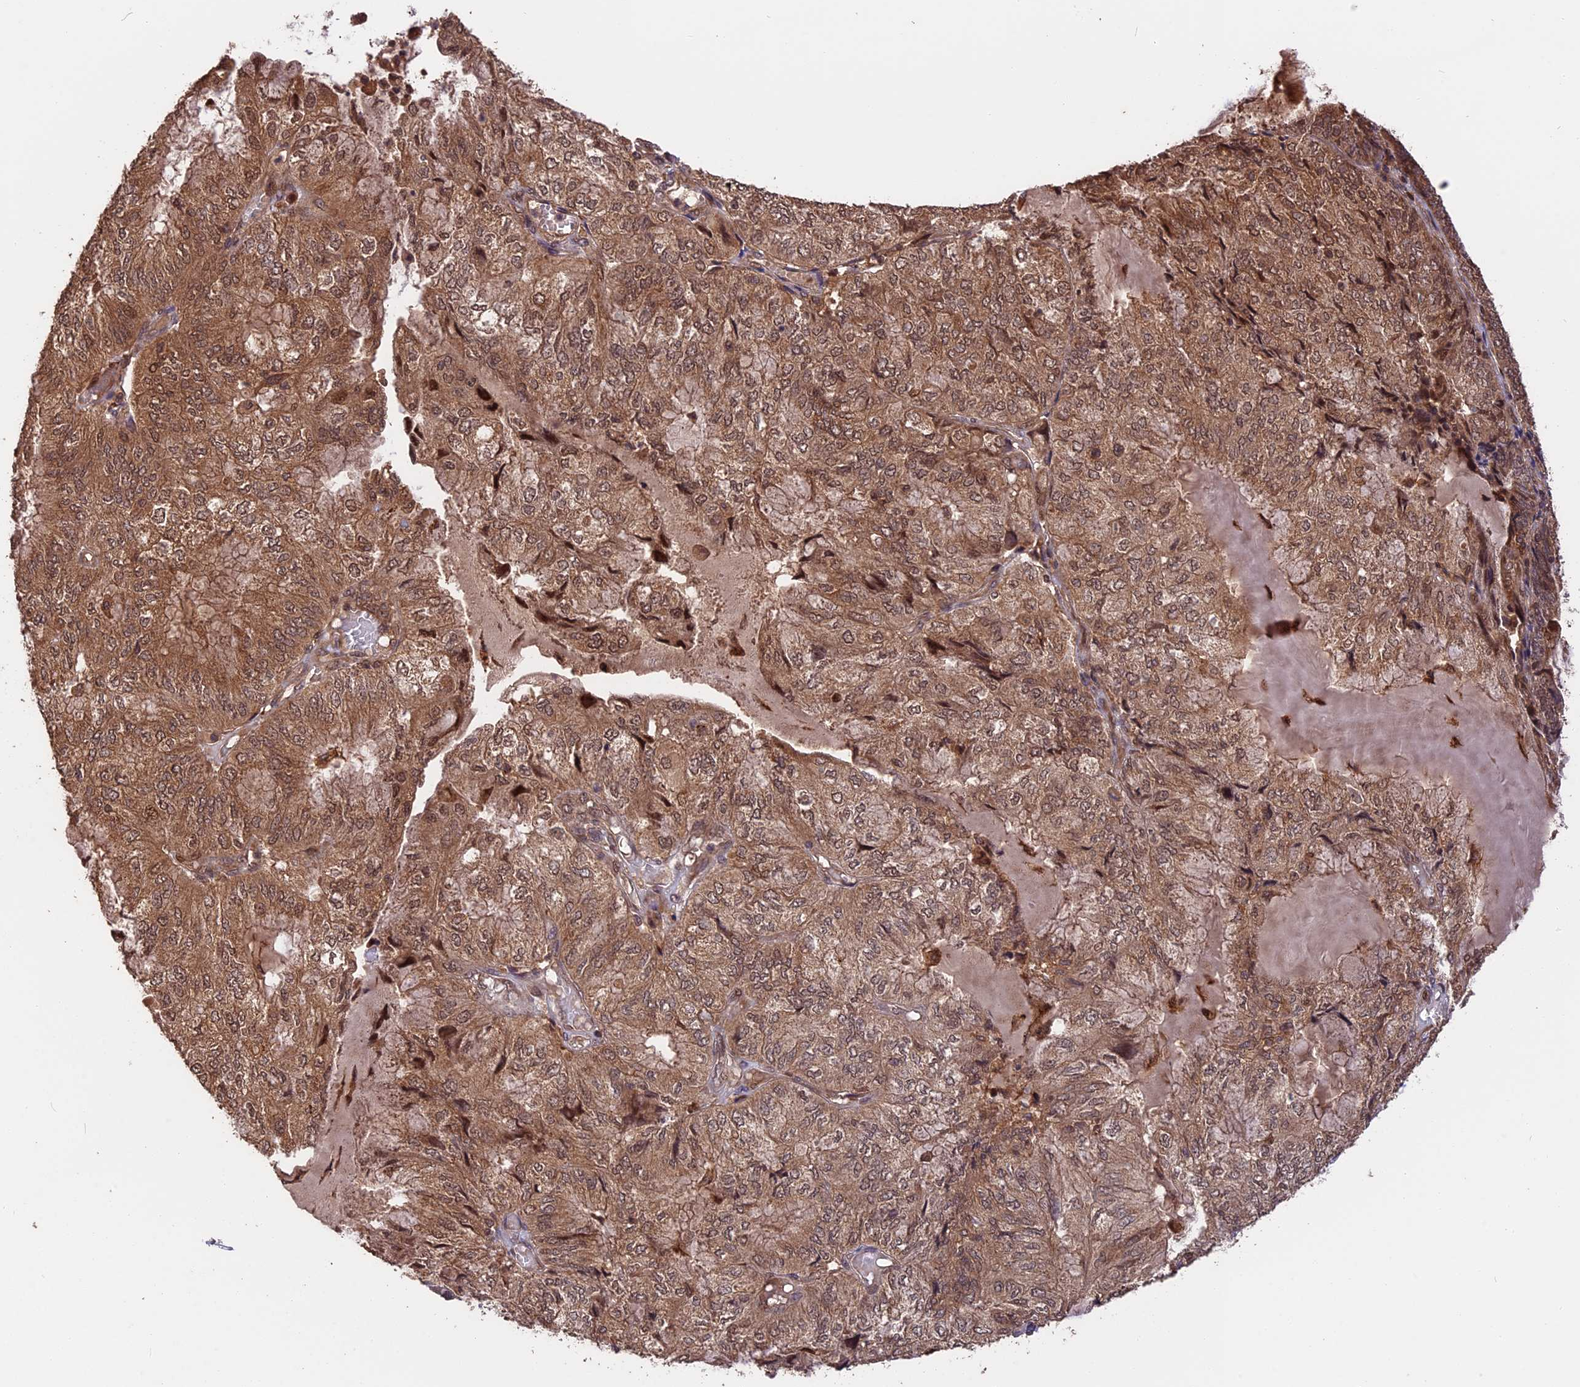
{"staining": {"intensity": "strong", "quantity": "25%-75%", "location": "cytoplasmic/membranous,nuclear"}, "tissue": "endometrial cancer", "cell_type": "Tumor cells", "image_type": "cancer", "snomed": [{"axis": "morphology", "description": "Adenocarcinoma, NOS"}, {"axis": "topography", "description": "Endometrium"}], "caption": "Protein staining demonstrates strong cytoplasmic/membranous and nuclear staining in about 25%-75% of tumor cells in endometrial cancer. The protein is shown in brown color, while the nuclei are stained blue.", "gene": "ESCO1", "patient": {"sex": "female", "age": 81}}